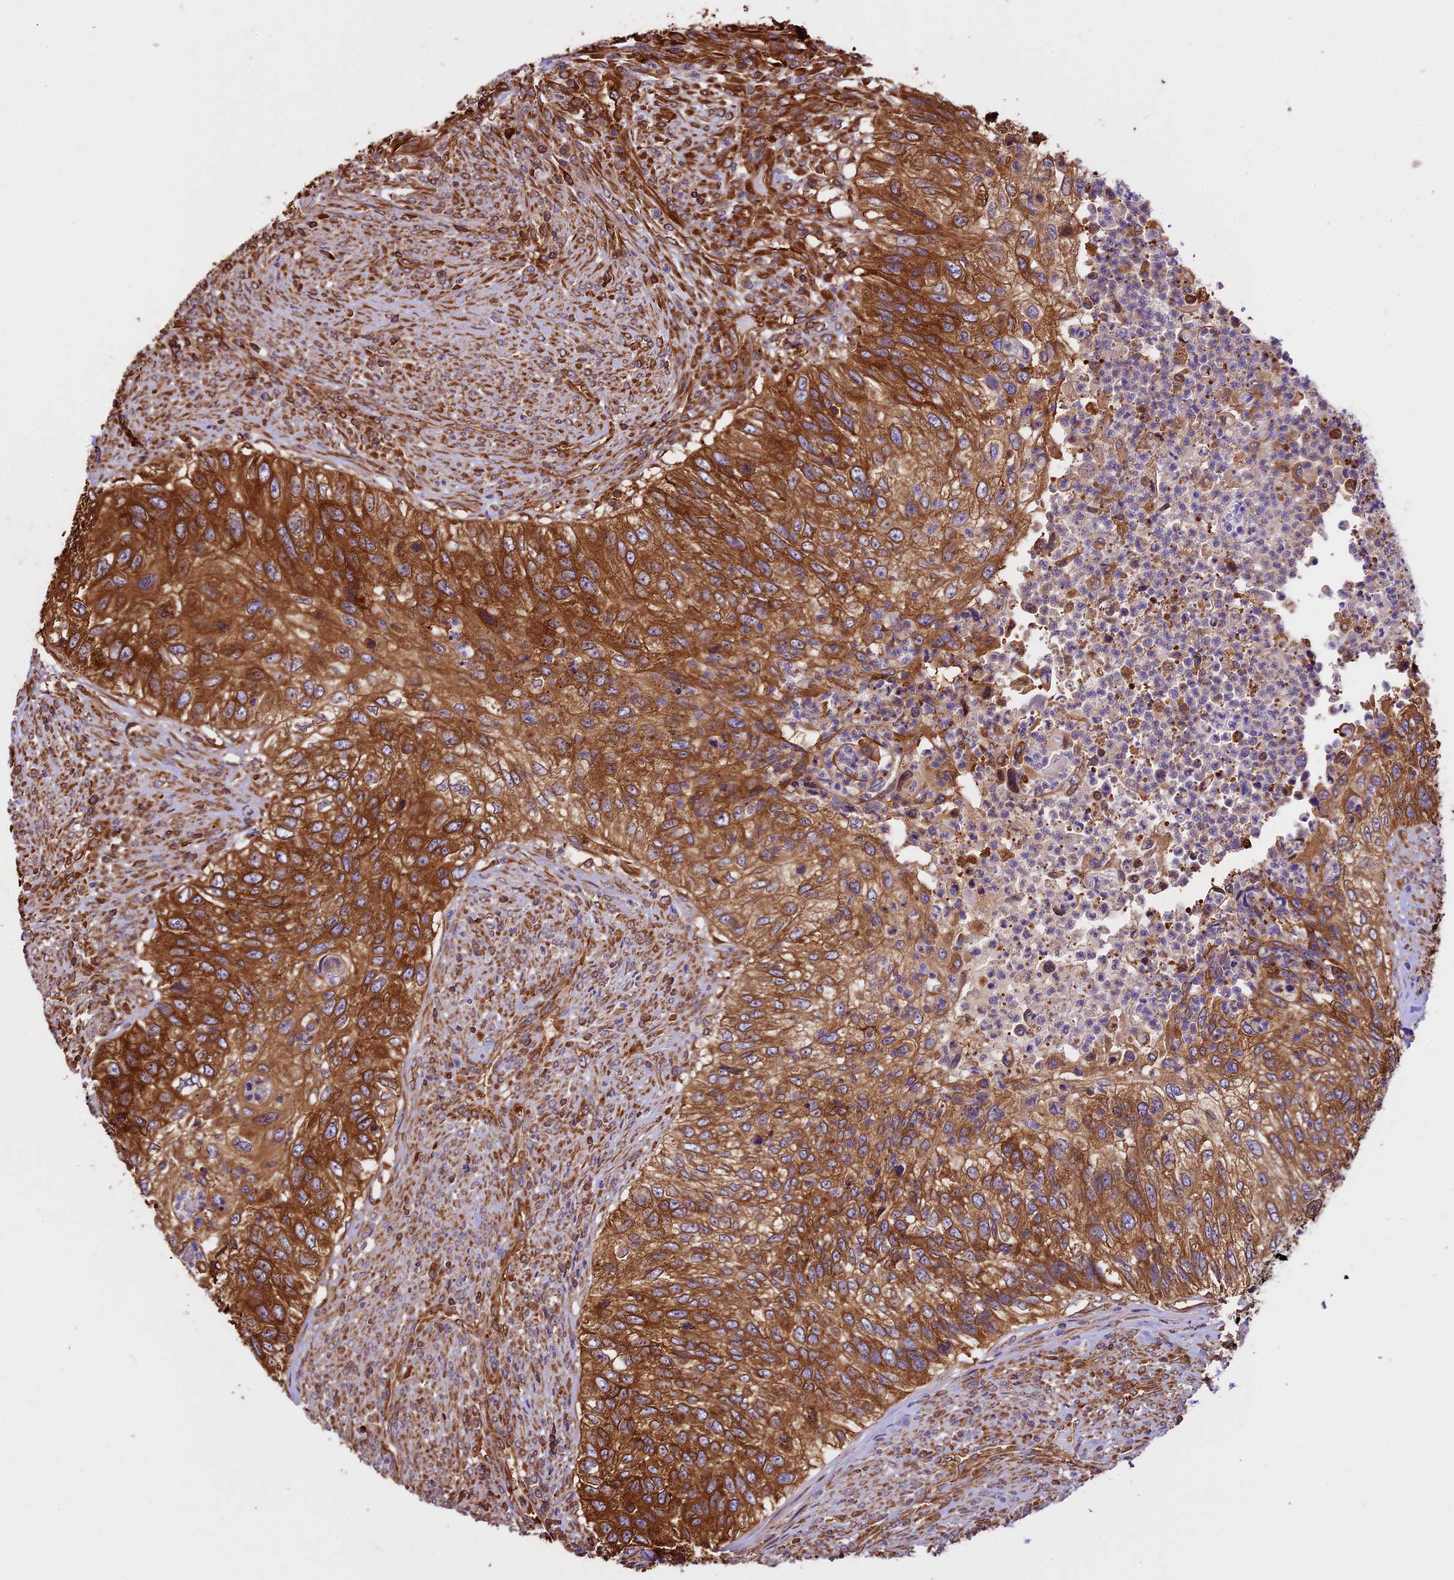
{"staining": {"intensity": "strong", "quantity": ">75%", "location": "cytoplasmic/membranous"}, "tissue": "urothelial cancer", "cell_type": "Tumor cells", "image_type": "cancer", "snomed": [{"axis": "morphology", "description": "Urothelial carcinoma, High grade"}, {"axis": "topography", "description": "Urinary bladder"}], "caption": "The histopathology image demonstrates staining of urothelial carcinoma (high-grade), revealing strong cytoplasmic/membranous protein positivity (brown color) within tumor cells.", "gene": "KARS1", "patient": {"sex": "female", "age": 60}}